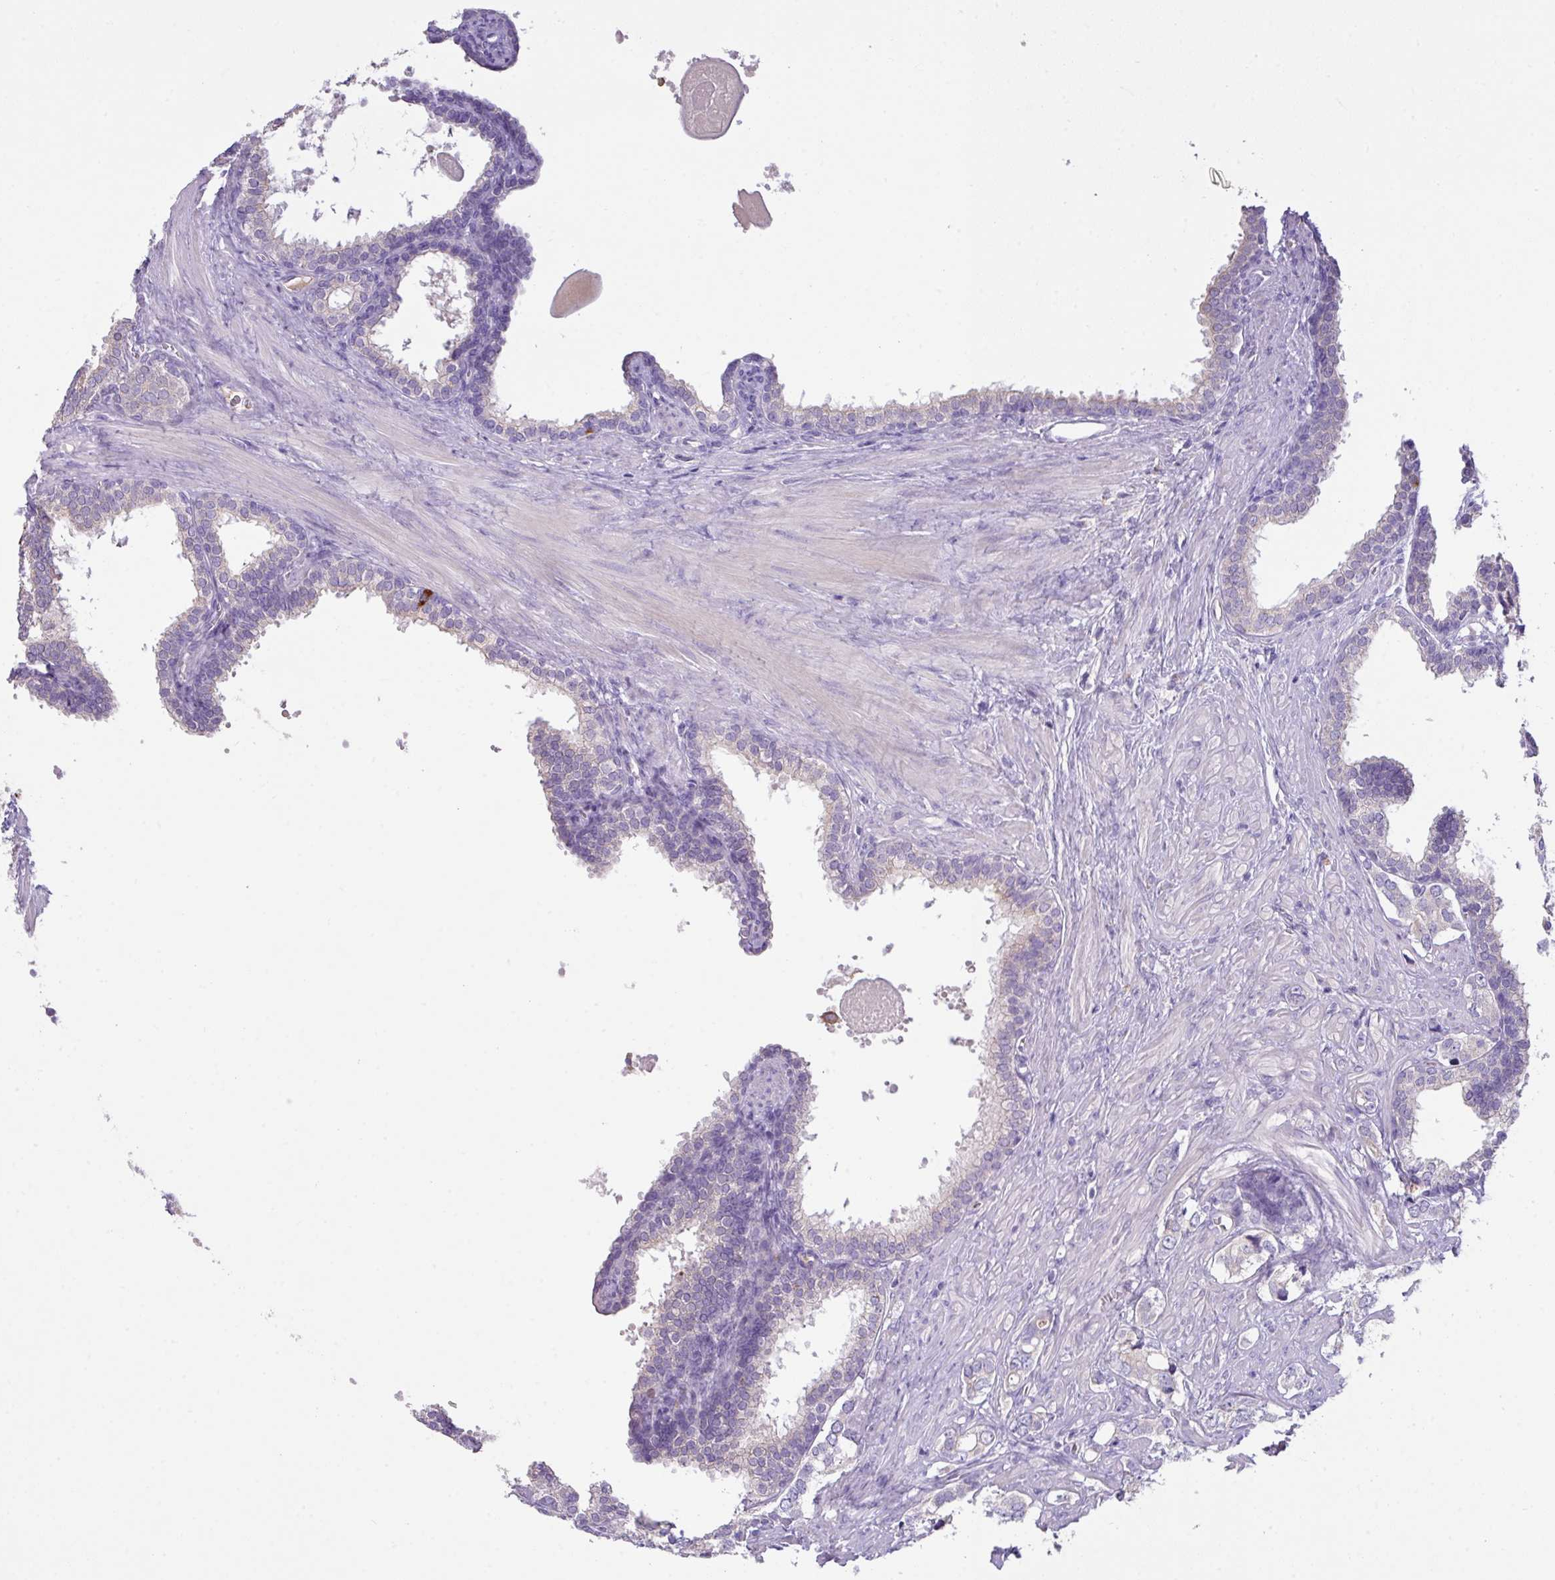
{"staining": {"intensity": "negative", "quantity": "none", "location": "none"}, "tissue": "prostate cancer", "cell_type": "Tumor cells", "image_type": "cancer", "snomed": [{"axis": "morphology", "description": "Adenocarcinoma, High grade"}, {"axis": "topography", "description": "Prostate"}], "caption": "IHC of prostate cancer demonstrates no staining in tumor cells. The staining is performed using DAB (3,3'-diaminobenzidine) brown chromogen with nuclei counter-stained in using hematoxylin.", "gene": "OR6C6", "patient": {"sex": "male", "age": 66}}